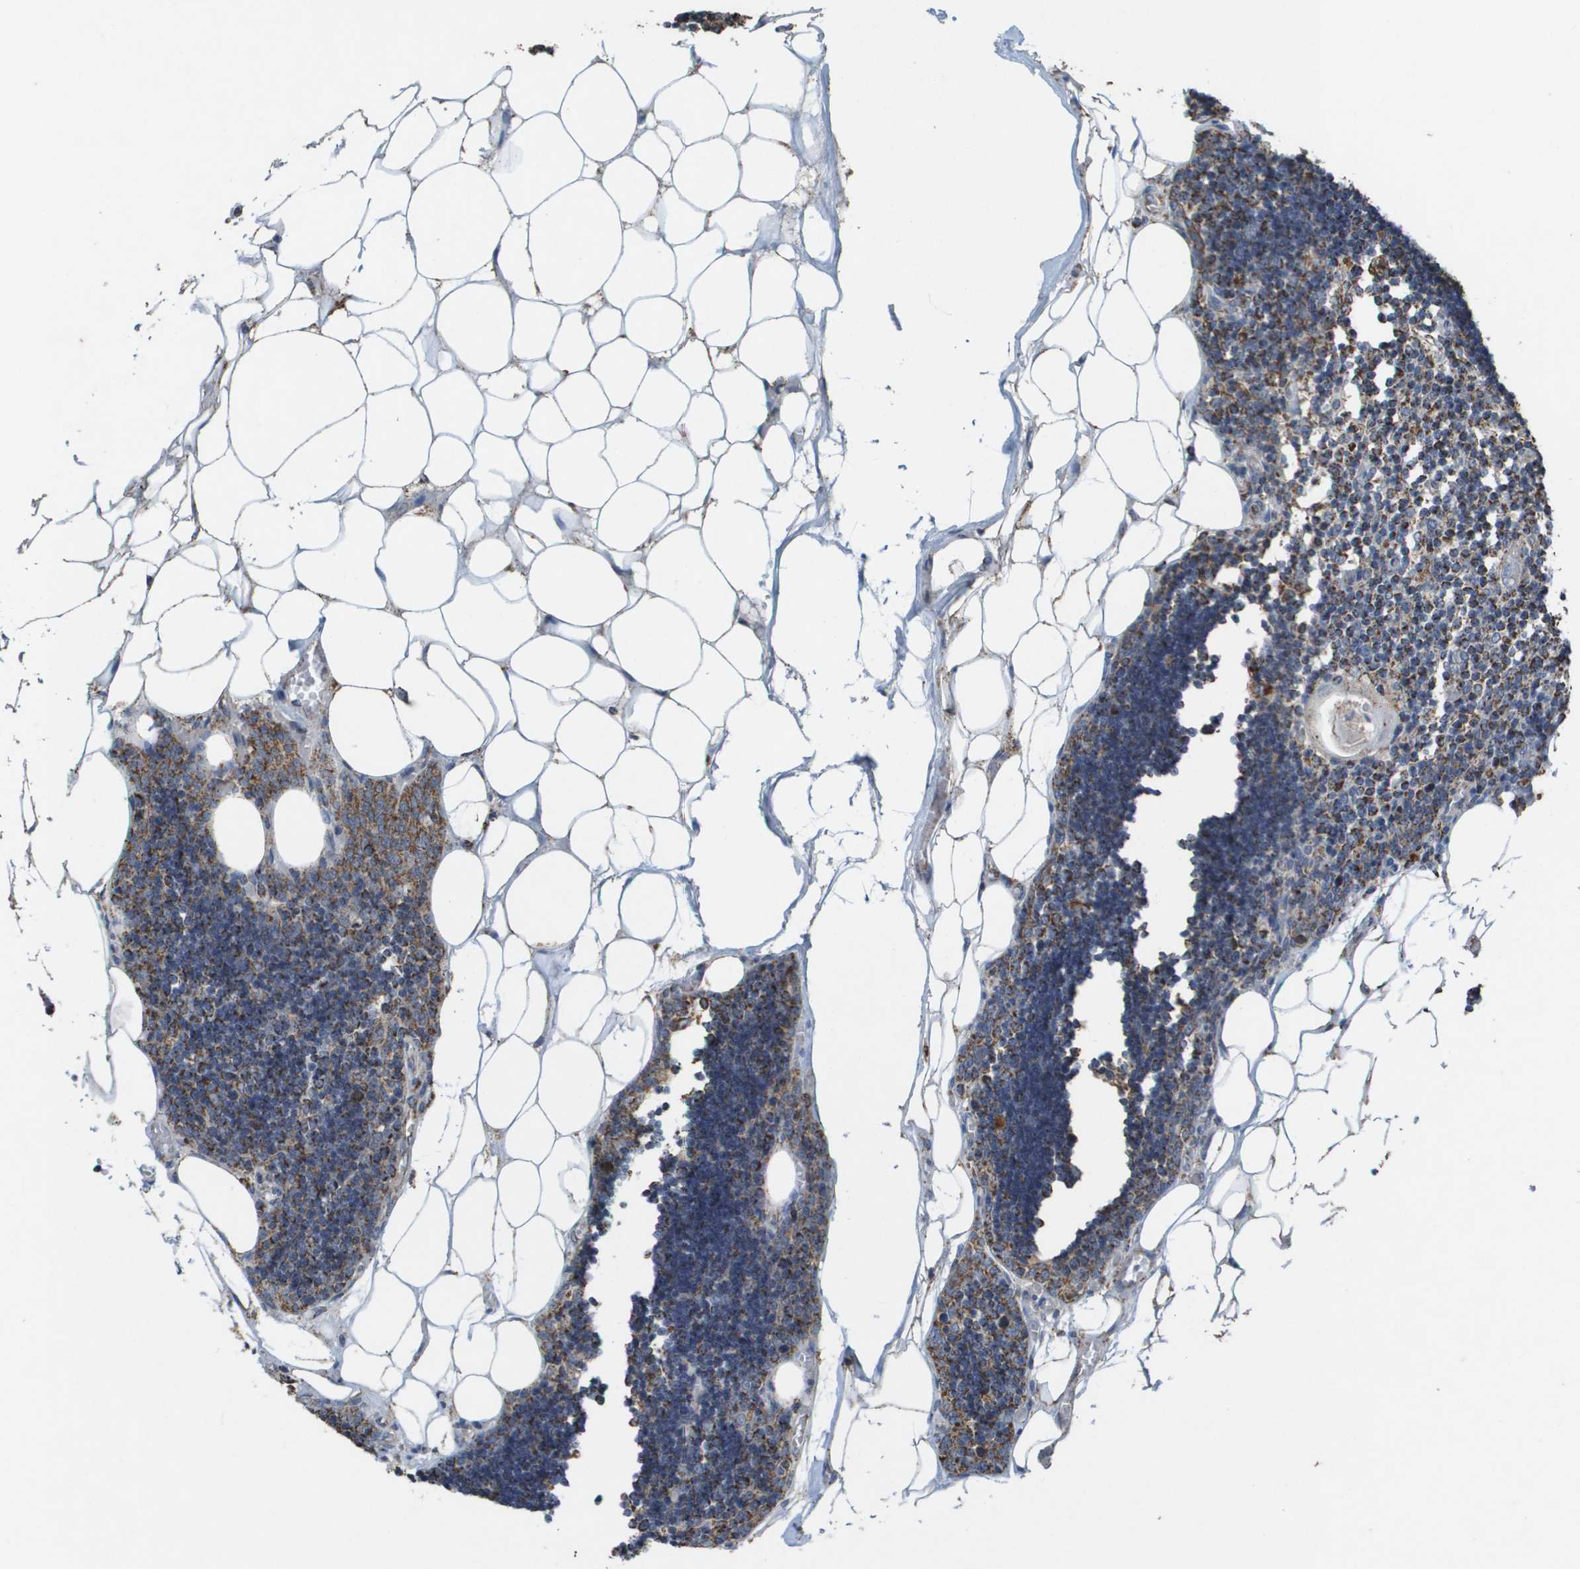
{"staining": {"intensity": "moderate", "quantity": ">75%", "location": "cytoplasmic/membranous"}, "tissue": "lymph node", "cell_type": "Germinal center cells", "image_type": "normal", "snomed": [{"axis": "morphology", "description": "Normal tissue, NOS"}, {"axis": "topography", "description": "Lymph node"}], "caption": "This histopathology image exhibits immunohistochemistry staining of unremarkable human lymph node, with medium moderate cytoplasmic/membranous positivity in about >75% of germinal center cells.", "gene": "HSPE1", "patient": {"sex": "male", "age": 33}}